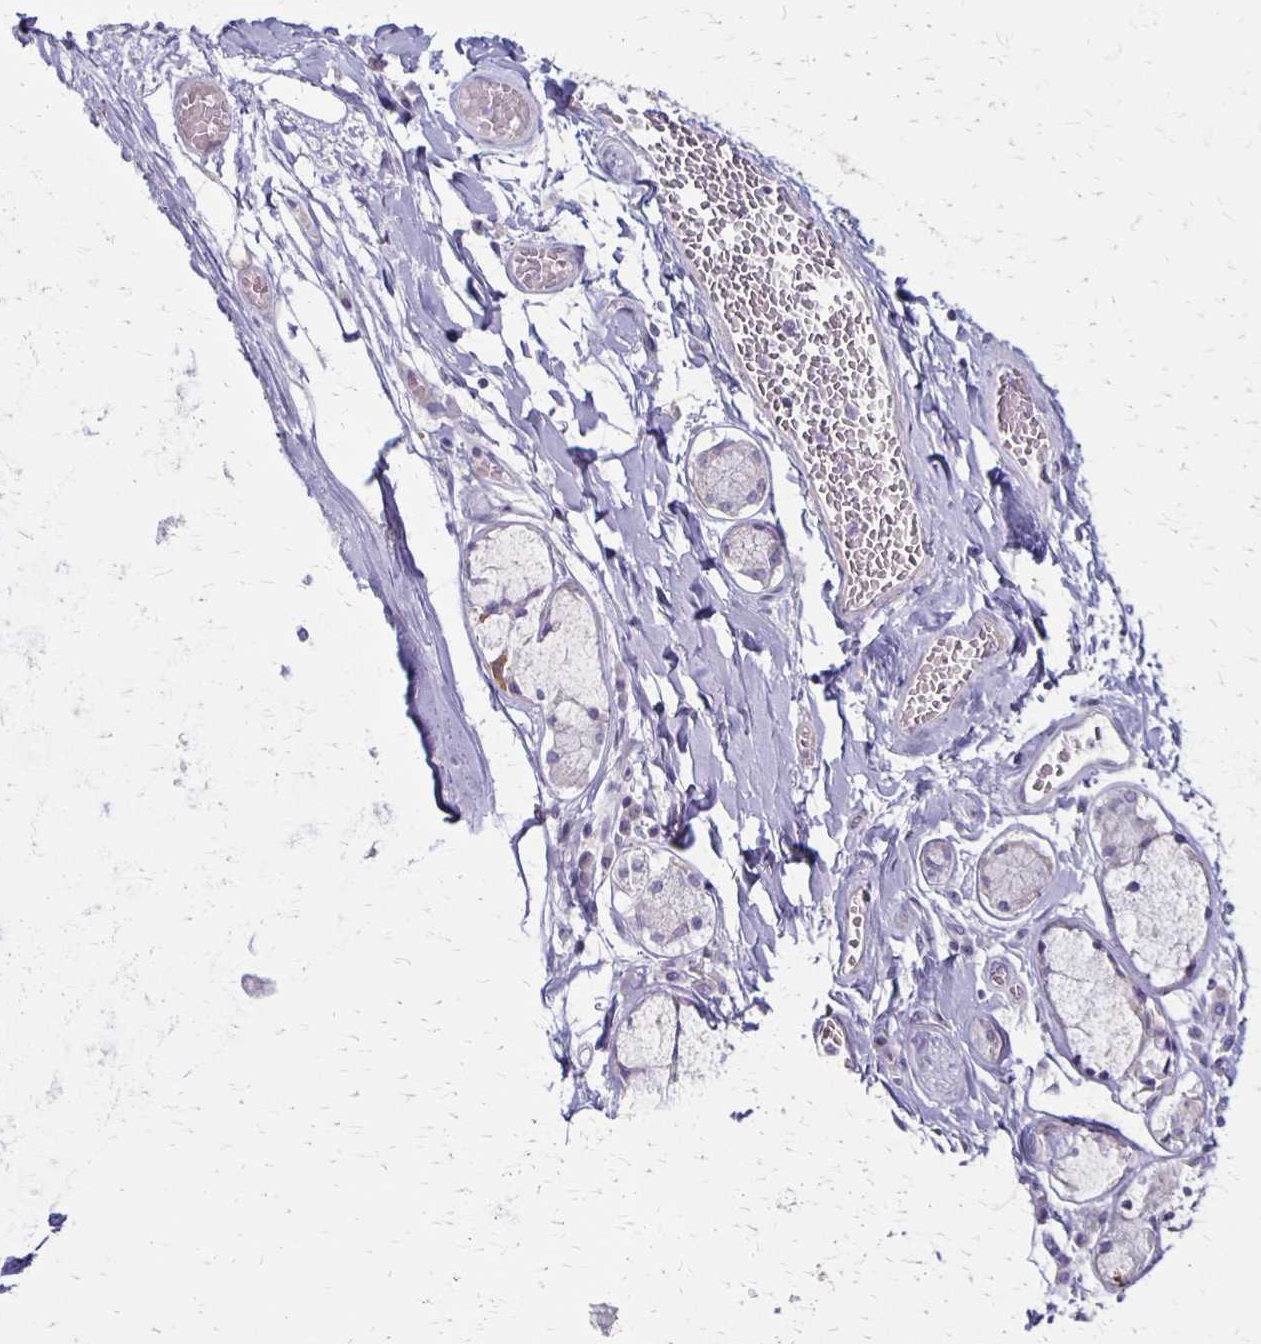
{"staining": {"intensity": "negative", "quantity": "none", "location": "none"}, "tissue": "adipose tissue", "cell_type": "Adipocytes", "image_type": "normal", "snomed": [{"axis": "morphology", "description": "Normal tissue, NOS"}, {"axis": "topography", "description": "Cartilage tissue"}, {"axis": "topography", "description": "Bronchus"}, {"axis": "topography", "description": "Peripheral nerve tissue"}], "caption": "High magnification brightfield microscopy of normal adipose tissue stained with DAB (brown) and counterstained with hematoxylin (blue): adipocytes show no significant staining. Nuclei are stained in blue.", "gene": "HOMER1", "patient": {"sex": "male", "age": 67}}